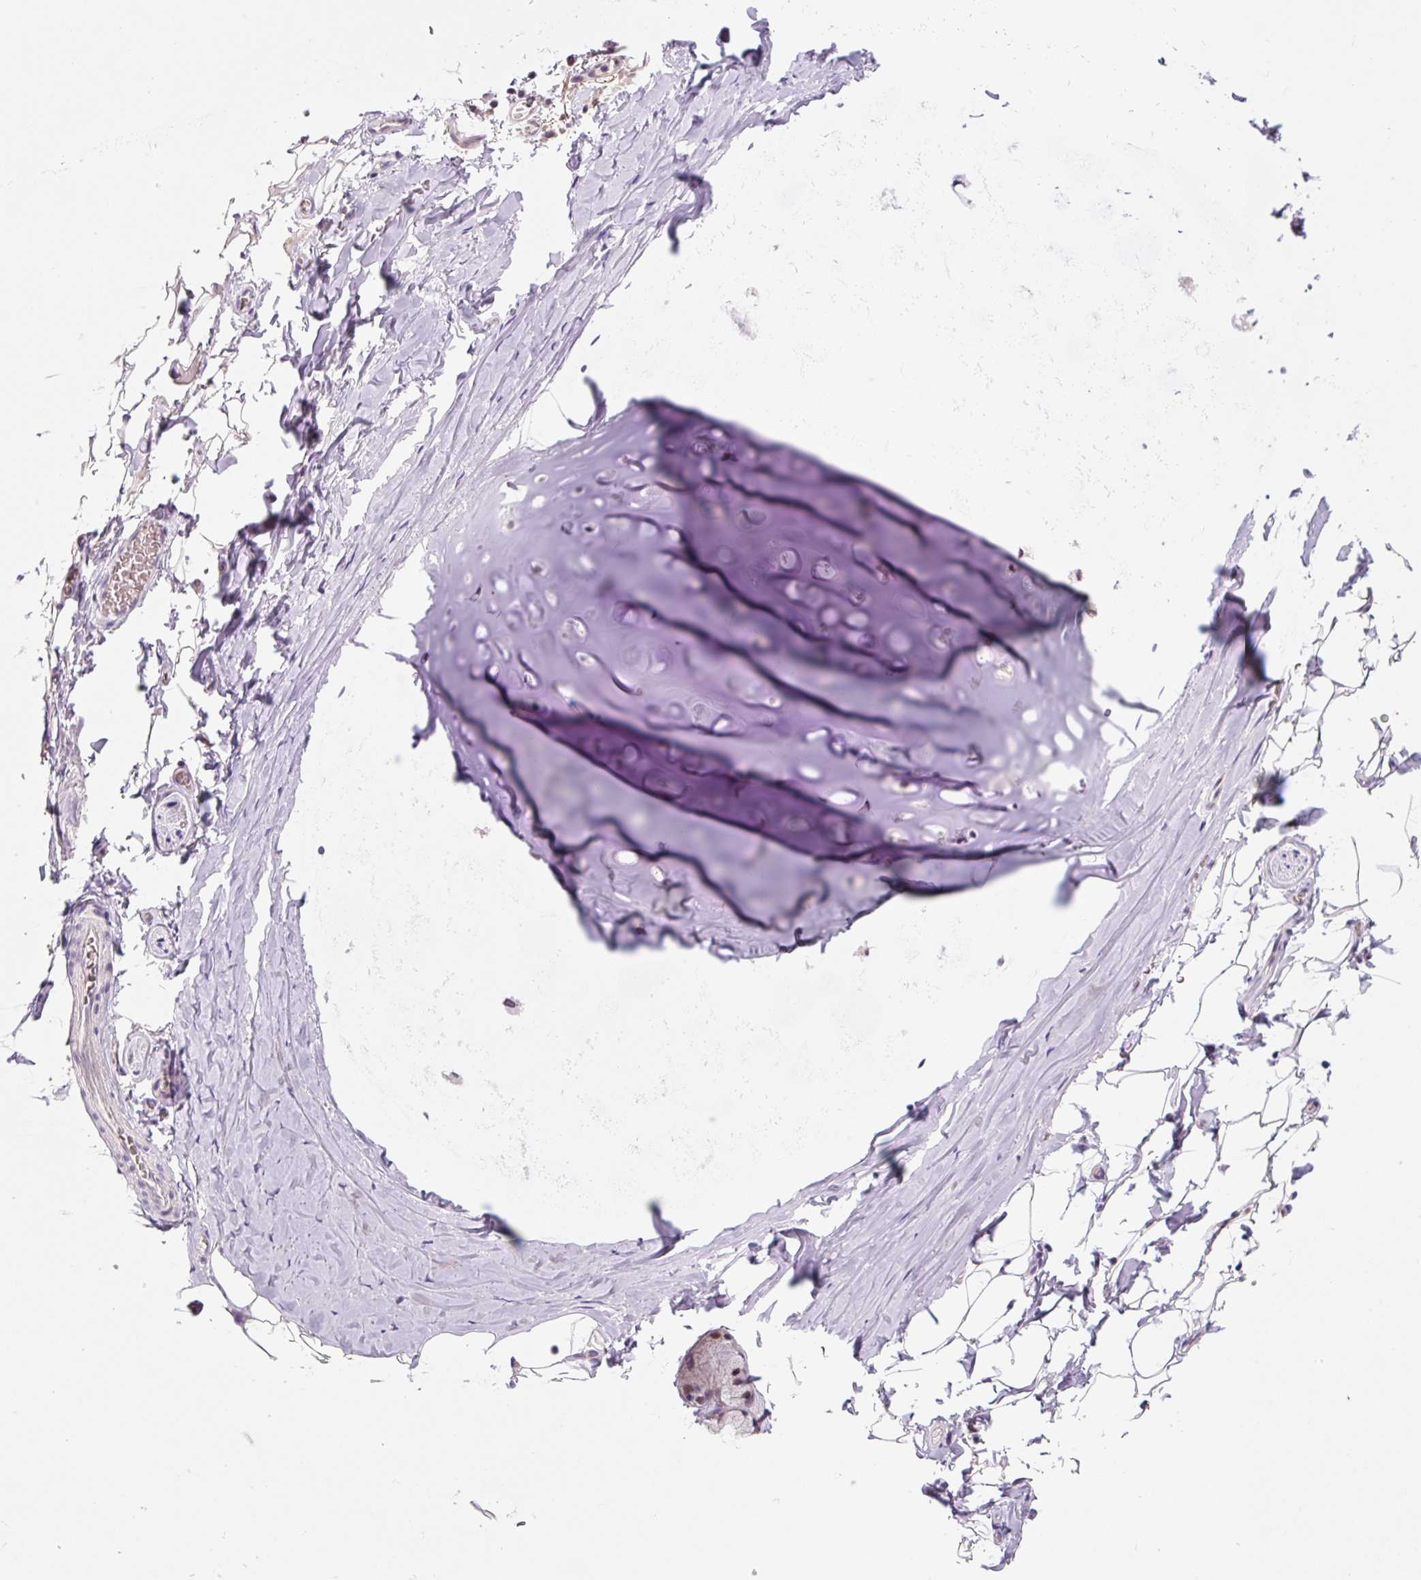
{"staining": {"intensity": "negative", "quantity": "none", "location": "none"}, "tissue": "adipose tissue", "cell_type": "Adipocytes", "image_type": "normal", "snomed": [{"axis": "morphology", "description": "Normal tissue, NOS"}, {"axis": "topography", "description": "Cartilage tissue"}, {"axis": "topography", "description": "Bronchus"}, {"axis": "topography", "description": "Peripheral nerve tissue"}], "caption": "IHC of normal human adipose tissue shows no positivity in adipocytes. Brightfield microscopy of IHC stained with DAB (brown) and hematoxylin (blue), captured at high magnification.", "gene": "CCNL2", "patient": {"sex": "male", "age": 67}}